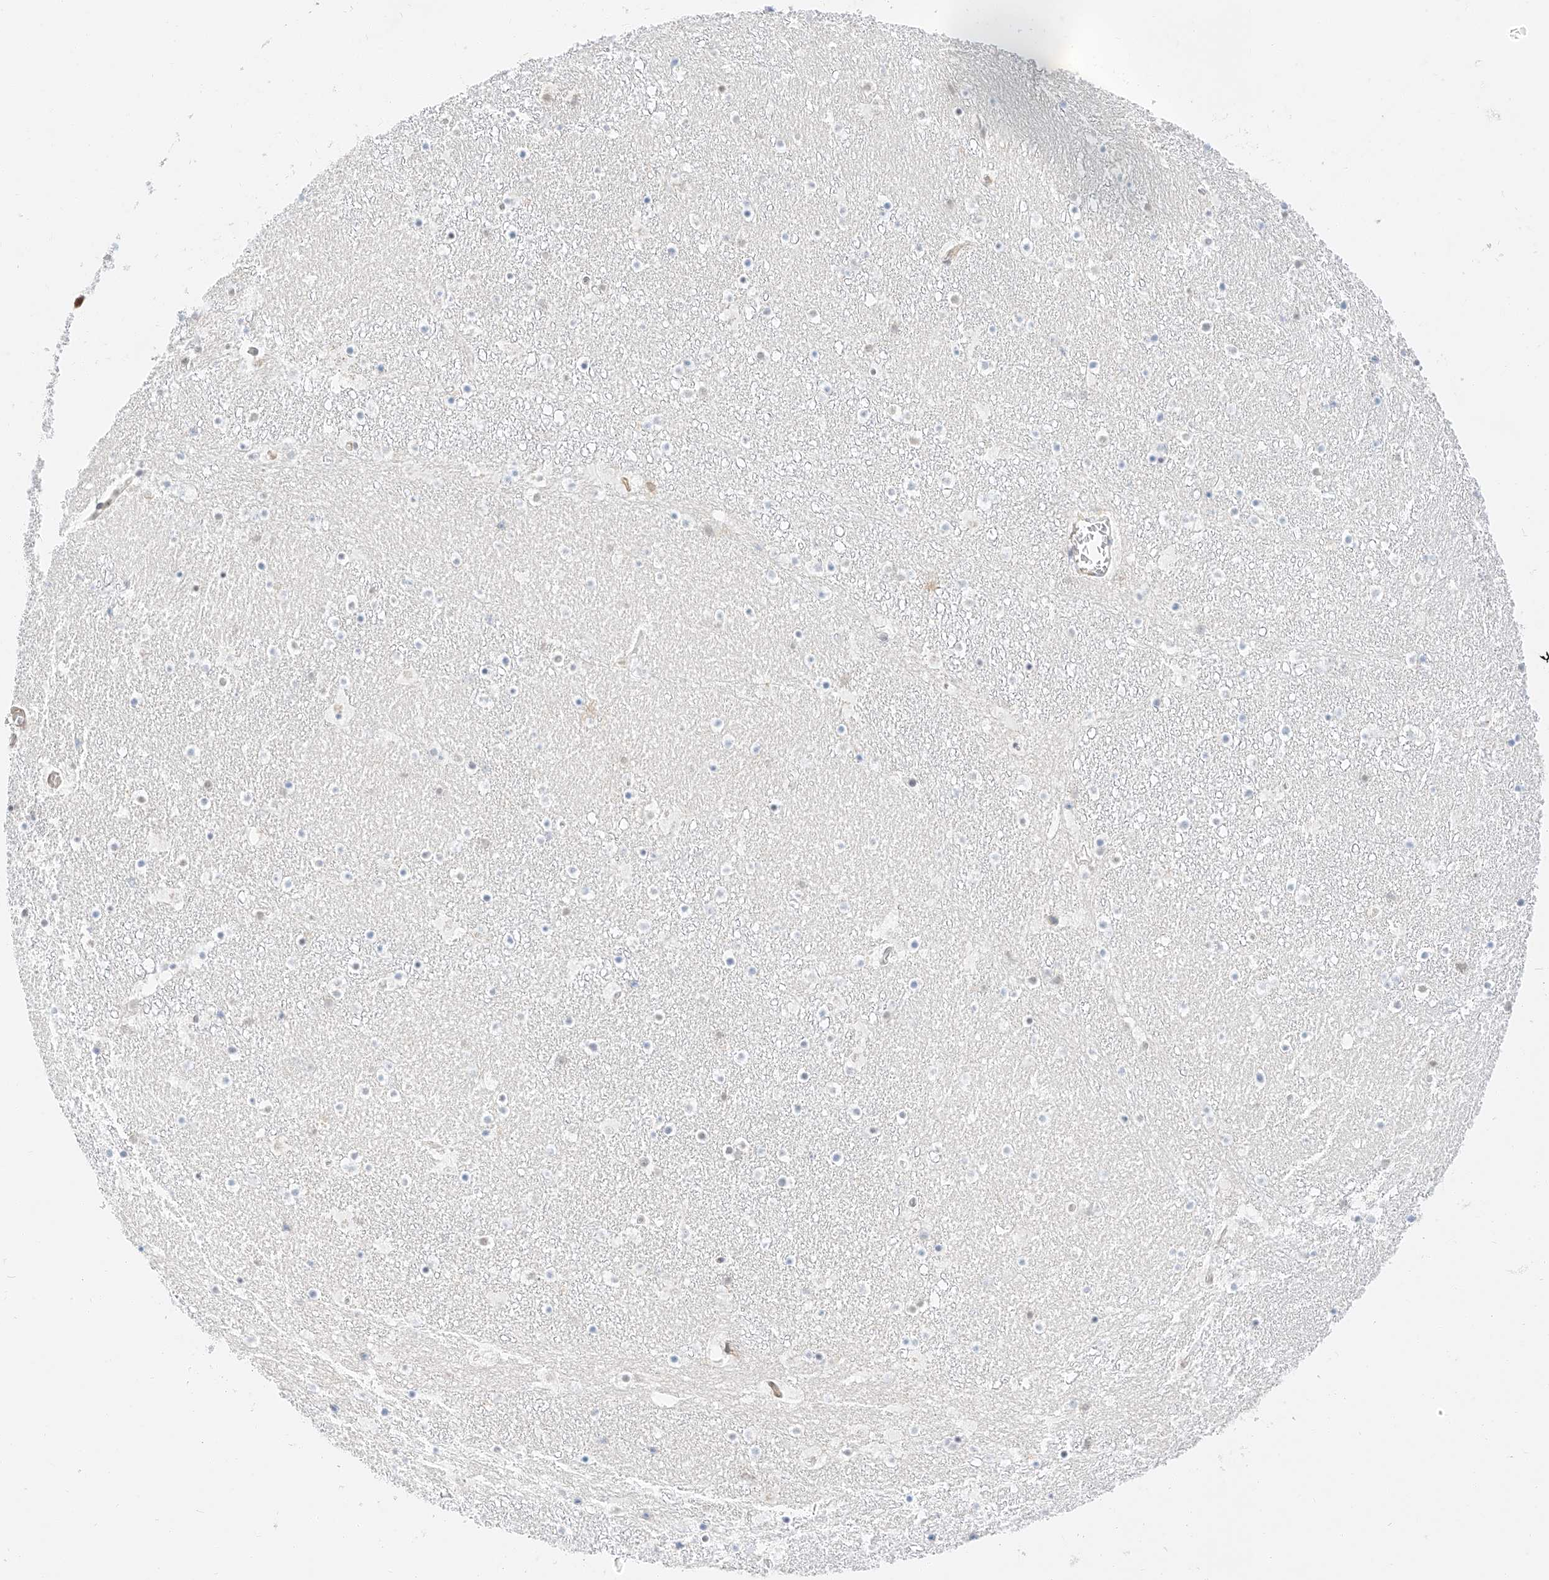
{"staining": {"intensity": "strong", "quantity": "<25%", "location": "cytoplasmic/membranous,nuclear"}, "tissue": "caudate", "cell_type": "Glial cells", "image_type": "normal", "snomed": [{"axis": "morphology", "description": "Normal tissue, NOS"}, {"axis": "topography", "description": "Lateral ventricle wall"}], "caption": "Caudate stained with DAB (3,3'-diaminobenzidine) IHC shows medium levels of strong cytoplasmic/membranous,nuclear expression in about <25% of glial cells. (brown staining indicates protein expression, while blue staining denotes nuclei).", "gene": "CARMIL1", "patient": {"sex": "male", "age": 45}}